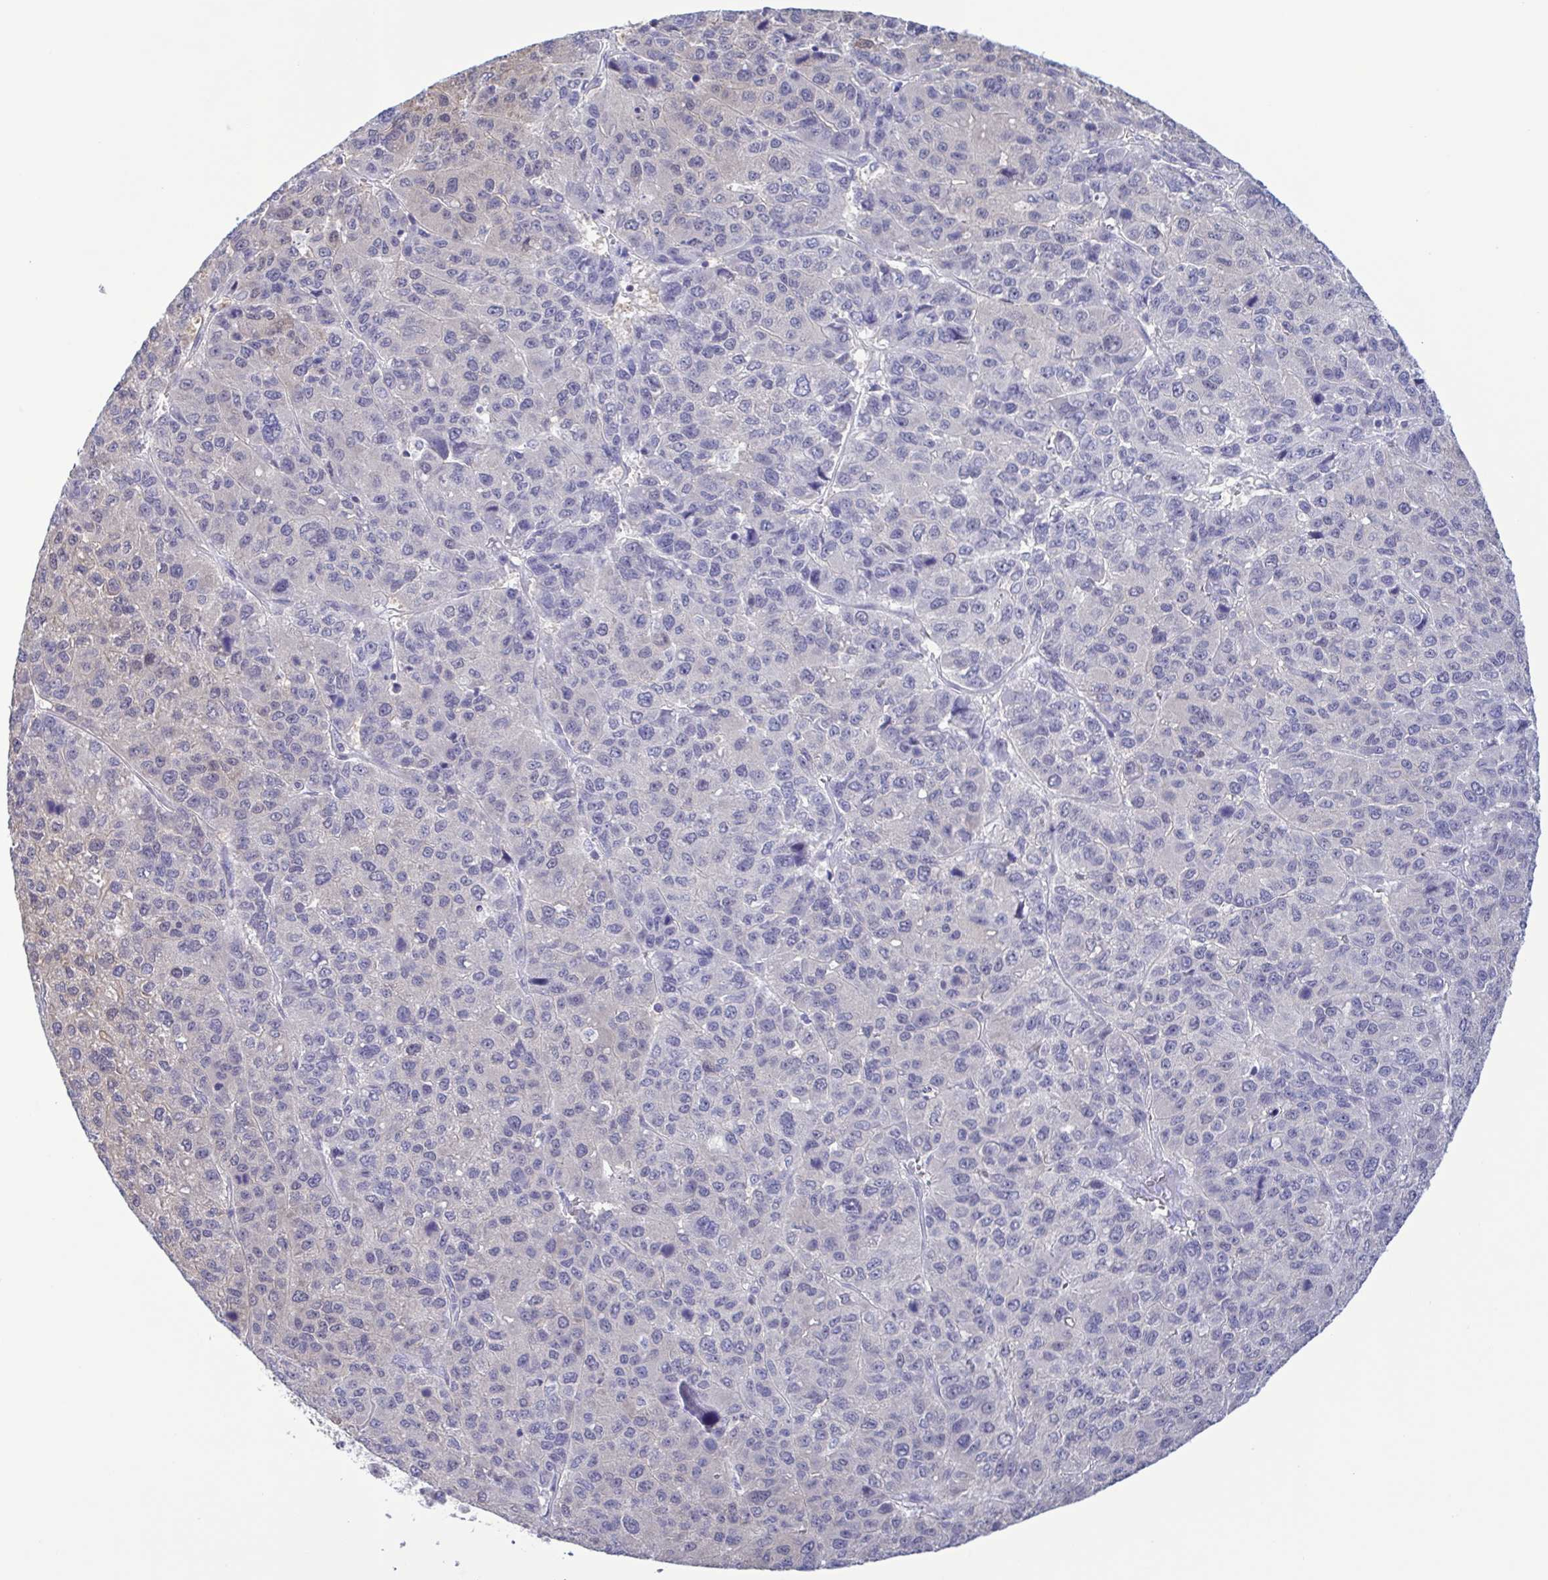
{"staining": {"intensity": "negative", "quantity": "none", "location": "none"}, "tissue": "liver cancer", "cell_type": "Tumor cells", "image_type": "cancer", "snomed": [{"axis": "morphology", "description": "Carcinoma, Hepatocellular, NOS"}, {"axis": "topography", "description": "Liver"}], "caption": "Liver cancer was stained to show a protein in brown. There is no significant staining in tumor cells.", "gene": "LDHC", "patient": {"sex": "male", "age": 69}}